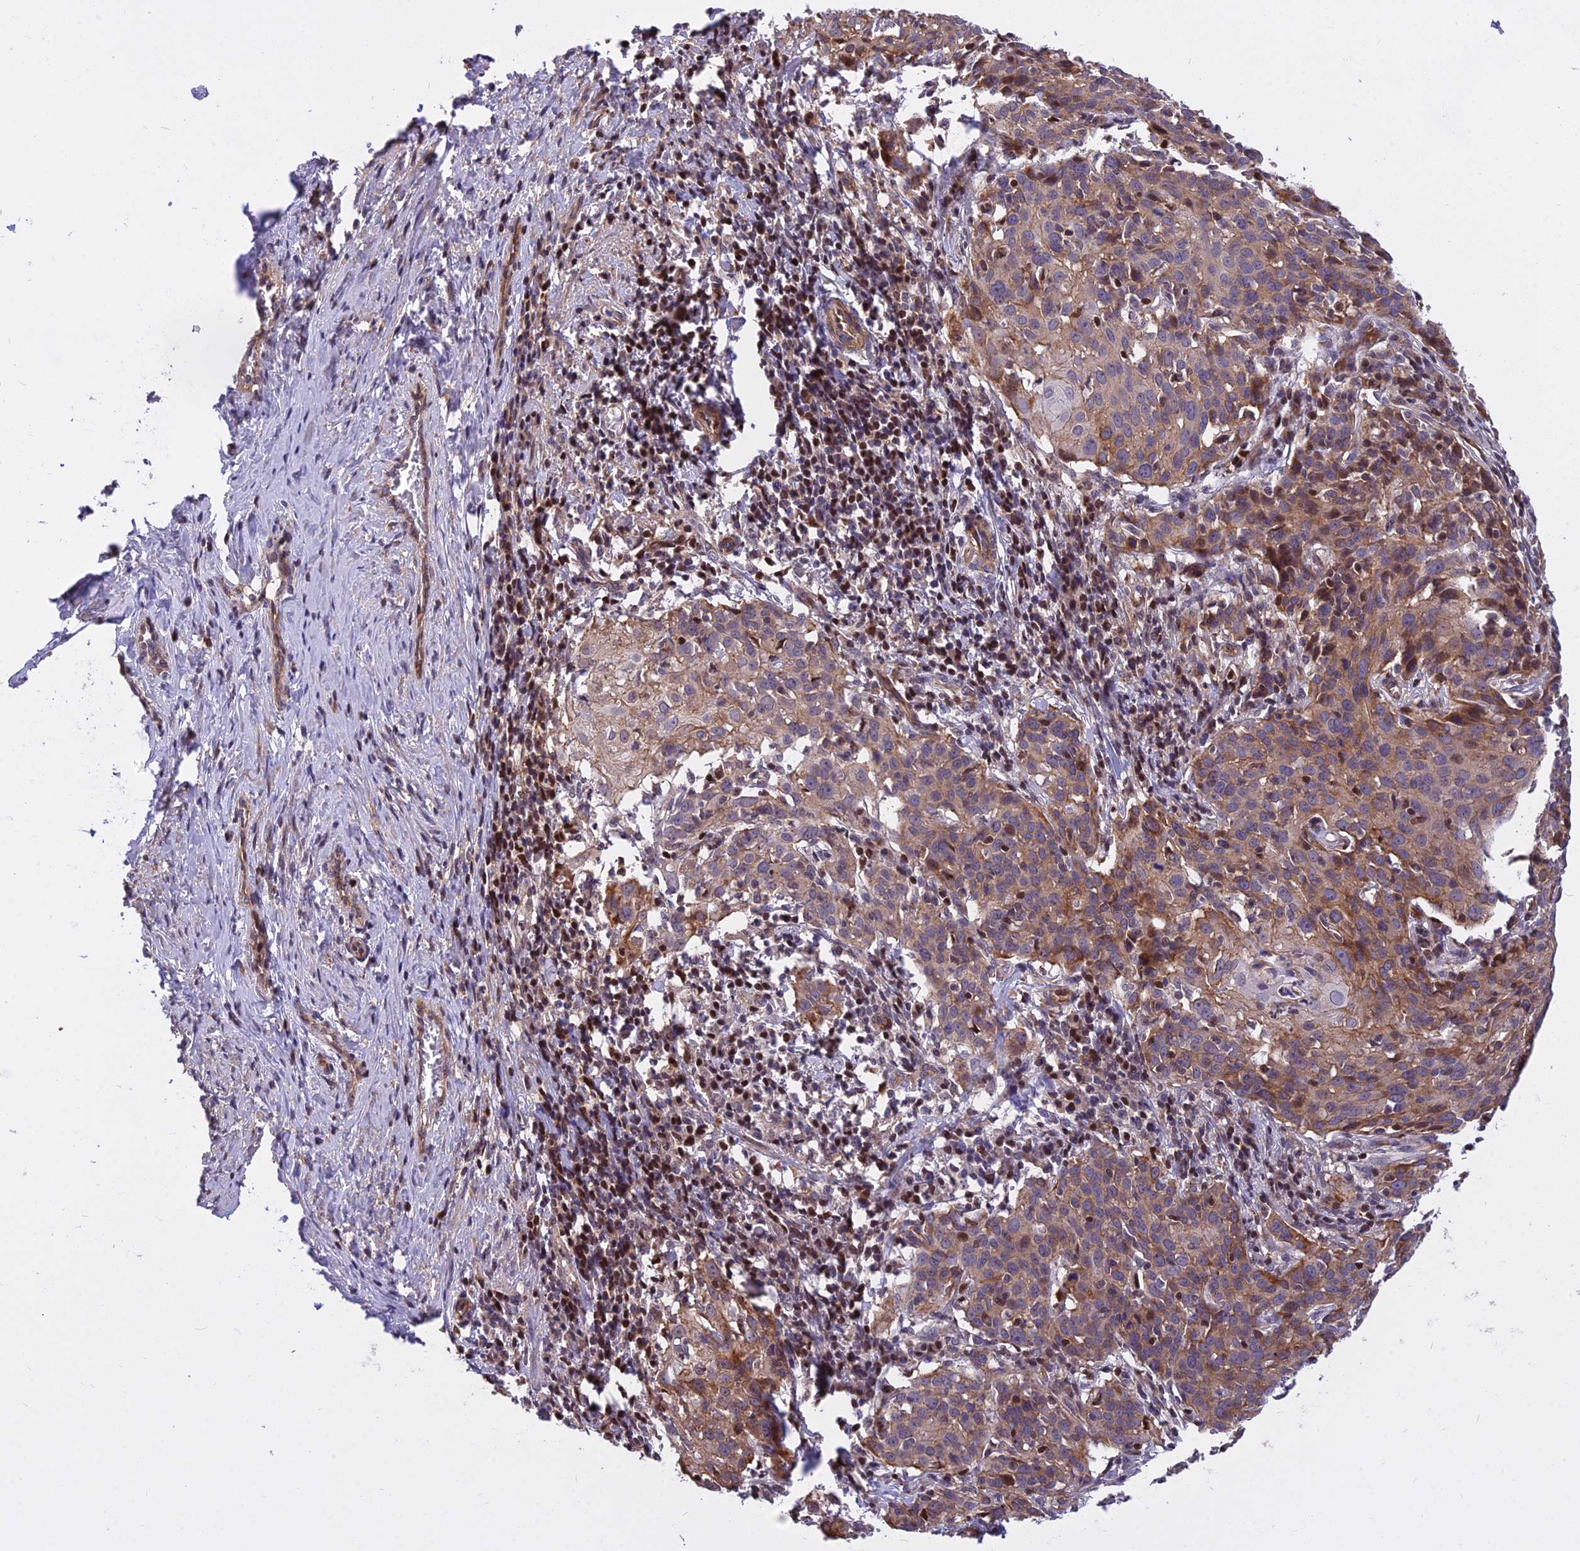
{"staining": {"intensity": "moderate", "quantity": ">75%", "location": "cytoplasmic/membranous"}, "tissue": "cervical cancer", "cell_type": "Tumor cells", "image_type": "cancer", "snomed": [{"axis": "morphology", "description": "Squamous cell carcinoma, NOS"}, {"axis": "topography", "description": "Cervix"}], "caption": "The immunohistochemical stain labels moderate cytoplasmic/membranous positivity in tumor cells of squamous cell carcinoma (cervical) tissue.", "gene": "GLYATL3", "patient": {"sex": "female", "age": 50}}